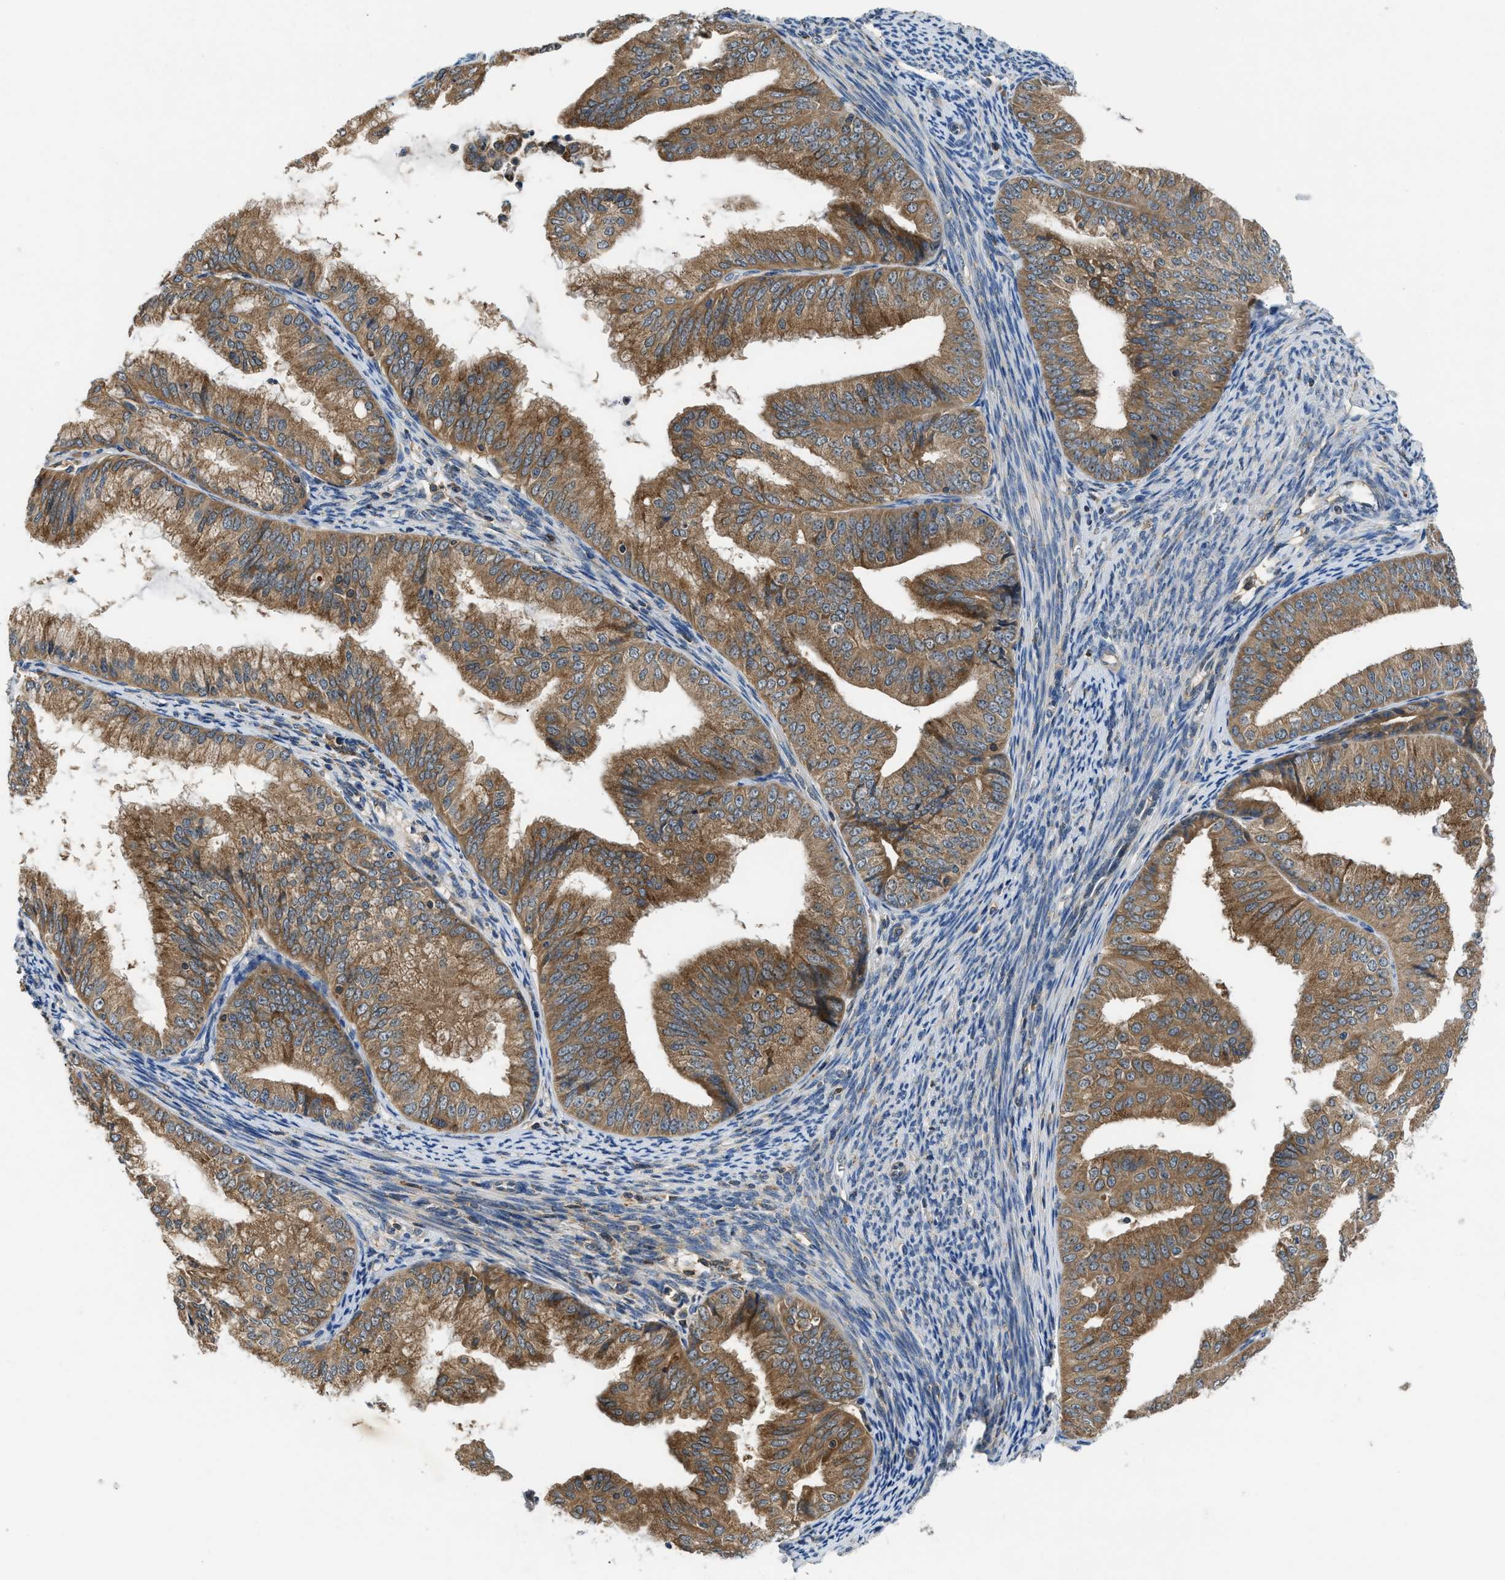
{"staining": {"intensity": "moderate", "quantity": ">75%", "location": "cytoplasmic/membranous"}, "tissue": "endometrial cancer", "cell_type": "Tumor cells", "image_type": "cancer", "snomed": [{"axis": "morphology", "description": "Adenocarcinoma, NOS"}, {"axis": "topography", "description": "Endometrium"}], "caption": "Protein expression analysis of human endometrial adenocarcinoma reveals moderate cytoplasmic/membranous staining in about >75% of tumor cells.", "gene": "PAFAH2", "patient": {"sex": "female", "age": 63}}